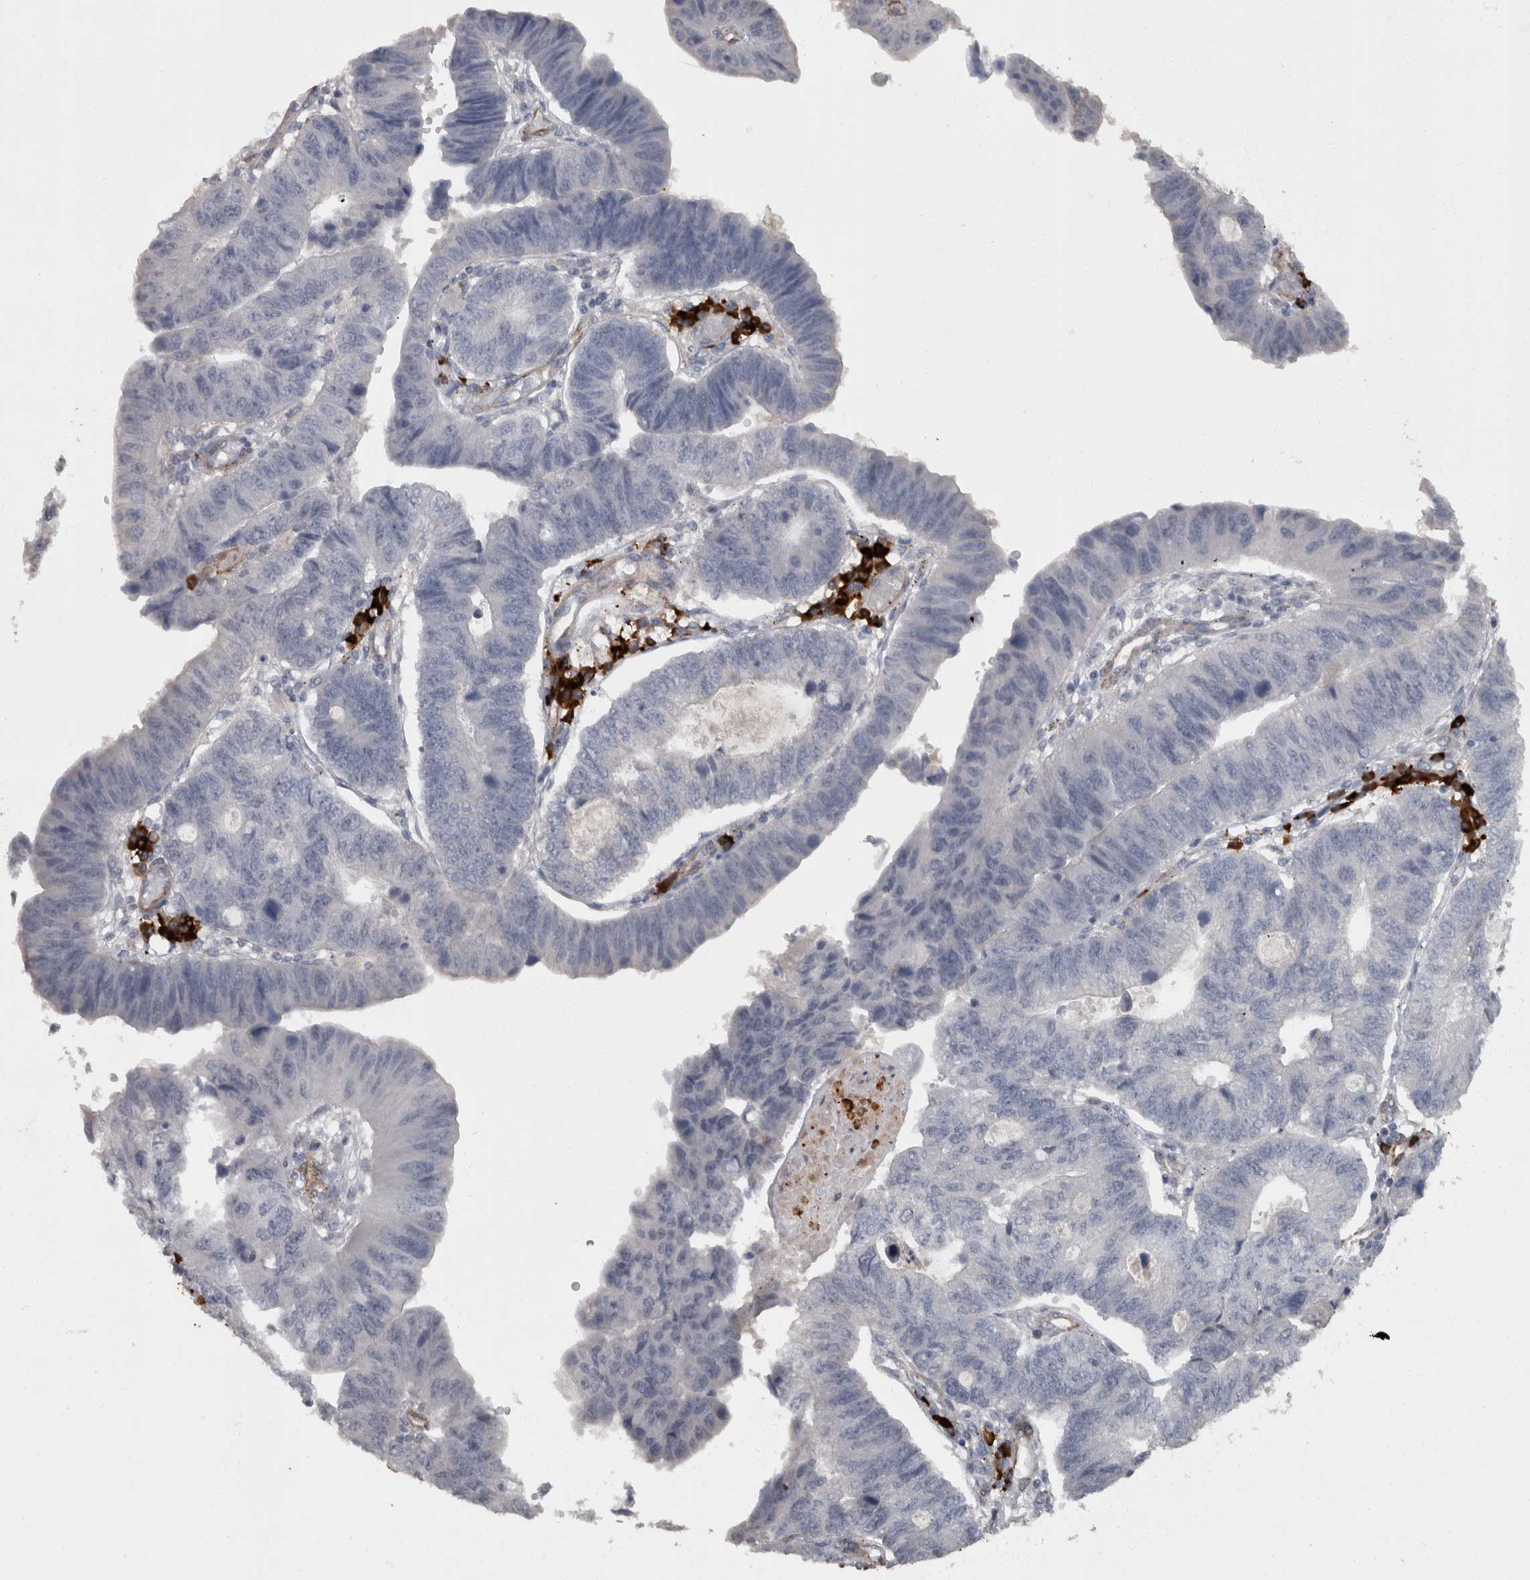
{"staining": {"intensity": "negative", "quantity": "none", "location": "none"}, "tissue": "stomach cancer", "cell_type": "Tumor cells", "image_type": "cancer", "snomed": [{"axis": "morphology", "description": "Adenocarcinoma, NOS"}, {"axis": "topography", "description": "Stomach"}], "caption": "IHC micrograph of neoplastic tissue: human stomach adenocarcinoma stained with DAB (3,3'-diaminobenzidine) exhibits no significant protein positivity in tumor cells.", "gene": "MASTL", "patient": {"sex": "male", "age": 59}}